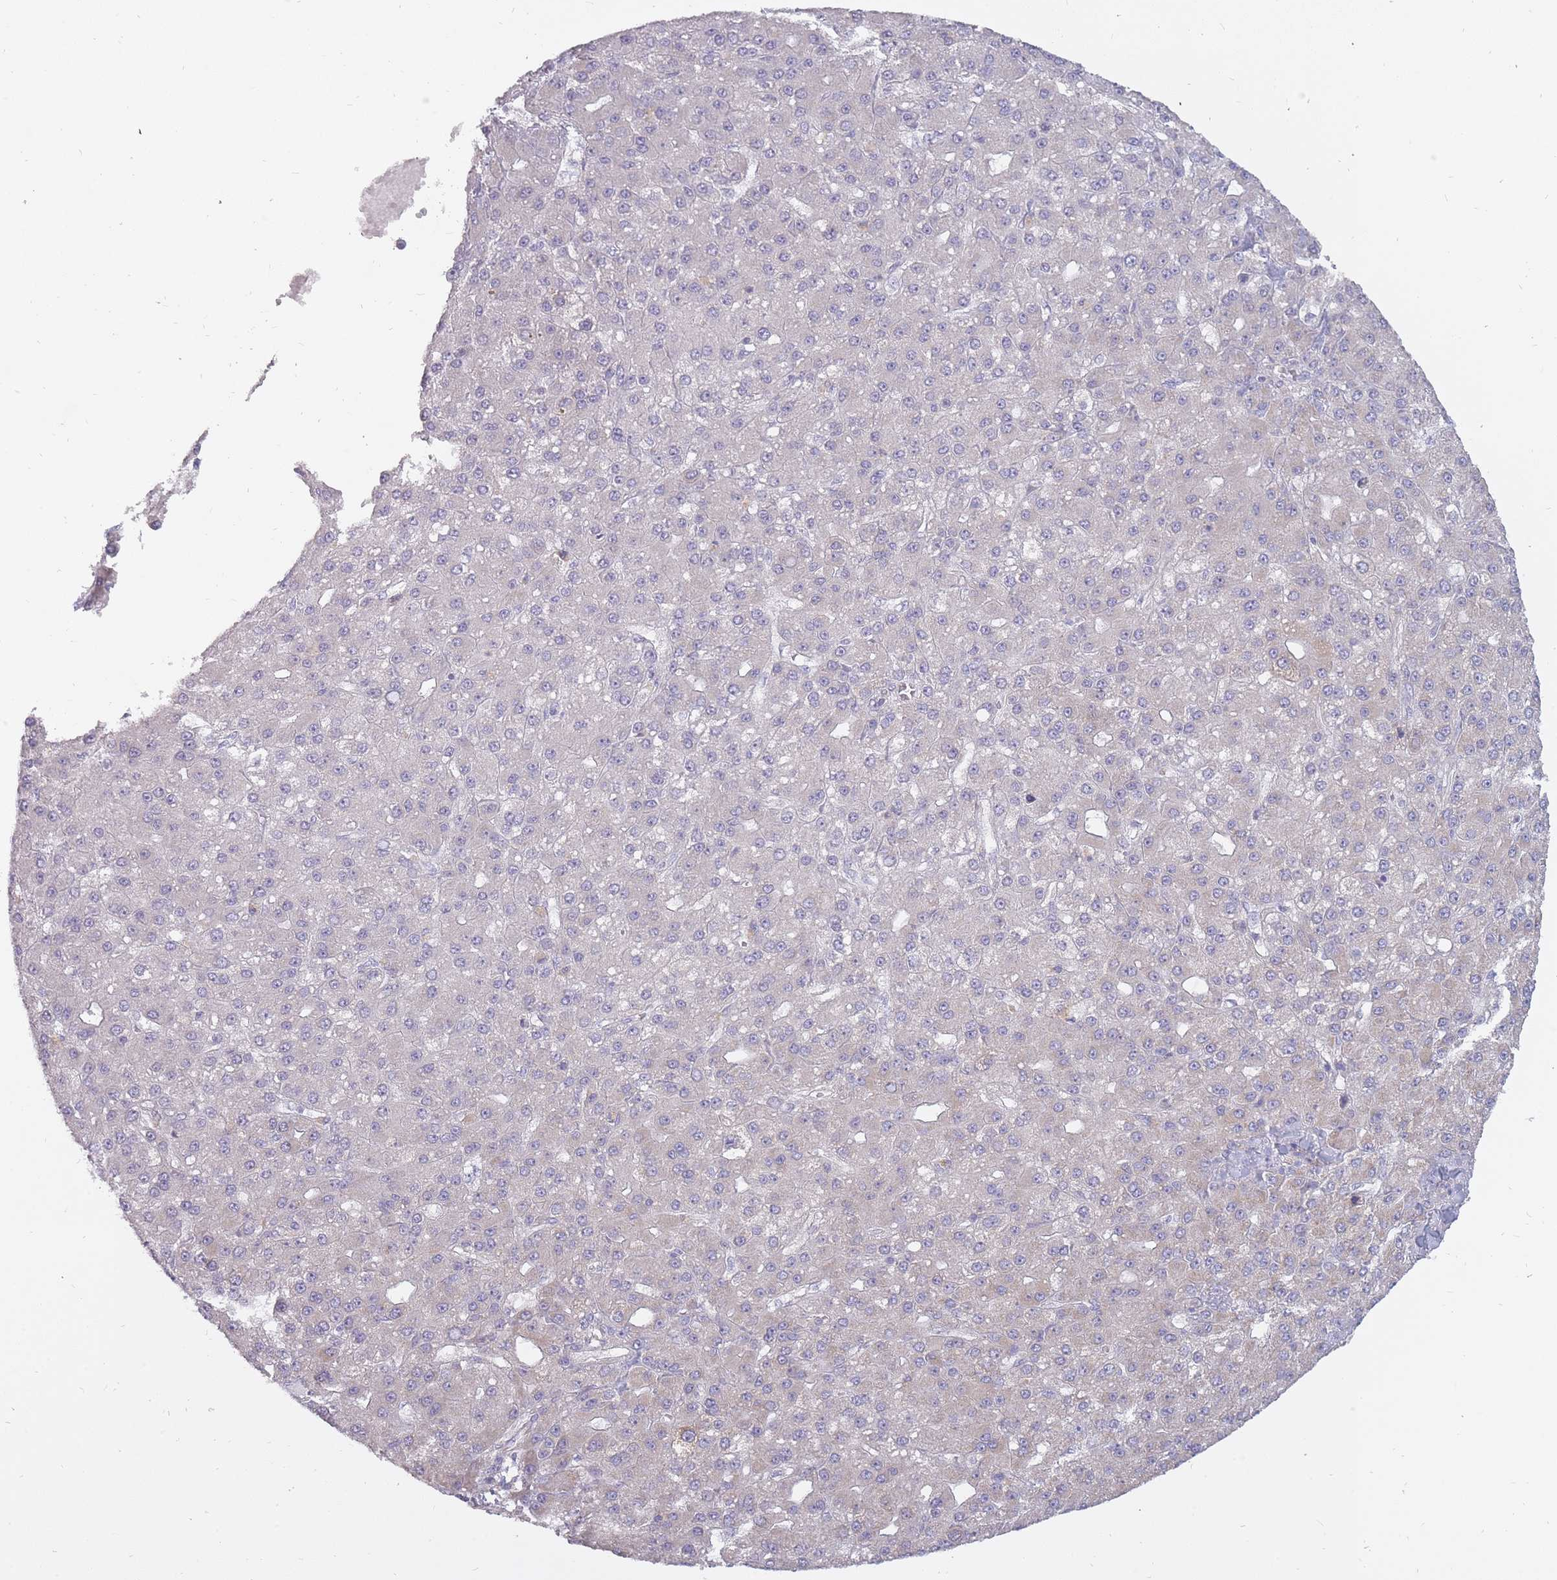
{"staining": {"intensity": "moderate", "quantity": "25%-75%", "location": "cytoplasmic/membranous"}, "tissue": "liver cancer", "cell_type": "Tumor cells", "image_type": "cancer", "snomed": [{"axis": "morphology", "description": "Carcinoma, Hepatocellular, NOS"}, {"axis": "topography", "description": "Liver"}], "caption": "This histopathology image shows immunohistochemistry (IHC) staining of liver cancer (hepatocellular carcinoma), with medium moderate cytoplasmic/membranous positivity in approximately 25%-75% of tumor cells.", "gene": "ALKBH4", "patient": {"sex": "male", "age": 67}}